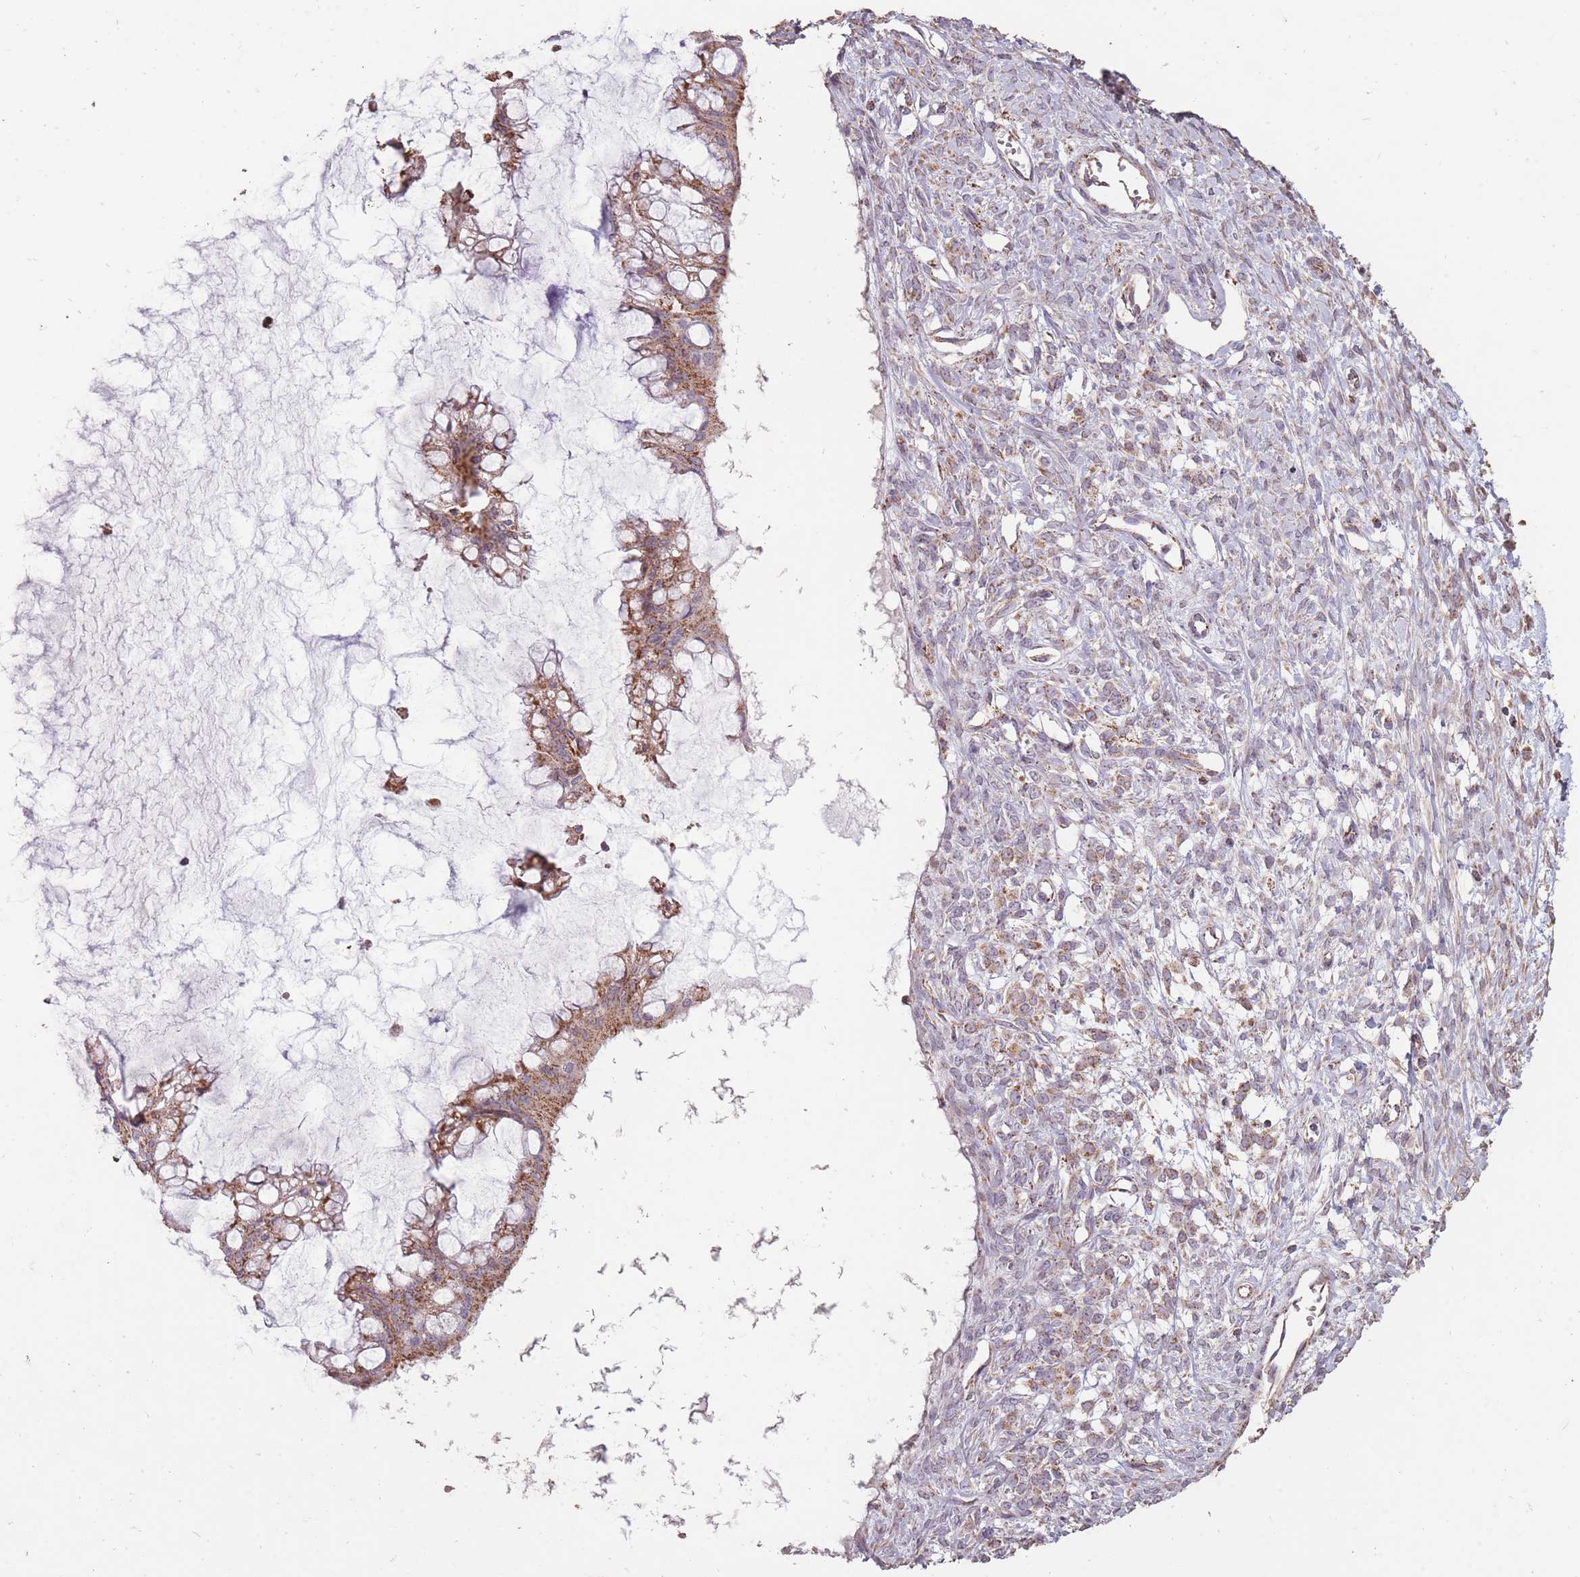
{"staining": {"intensity": "strong", "quantity": ">75%", "location": "cytoplasmic/membranous"}, "tissue": "ovarian cancer", "cell_type": "Tumor cells", "image_type": "cancer", "snomed": [{"axis": "morphology", "description": "Cystadenocarcinoma, mucinous, NOS"}, {"axis": "topography", "description": "Ovary"}], "caption": "IHC of mucinous cystadenocarcinoma (ovarian) reveals high levels of strong cytoplasmic/membranous expression in about >75% of tumor cells. (Stains: DAB in brown, nuclei in blue, Microscopy: brightfield microscopy at high magnification).", "gene": "CNOT8", "patient": {"sex": "female", "age": 73}}